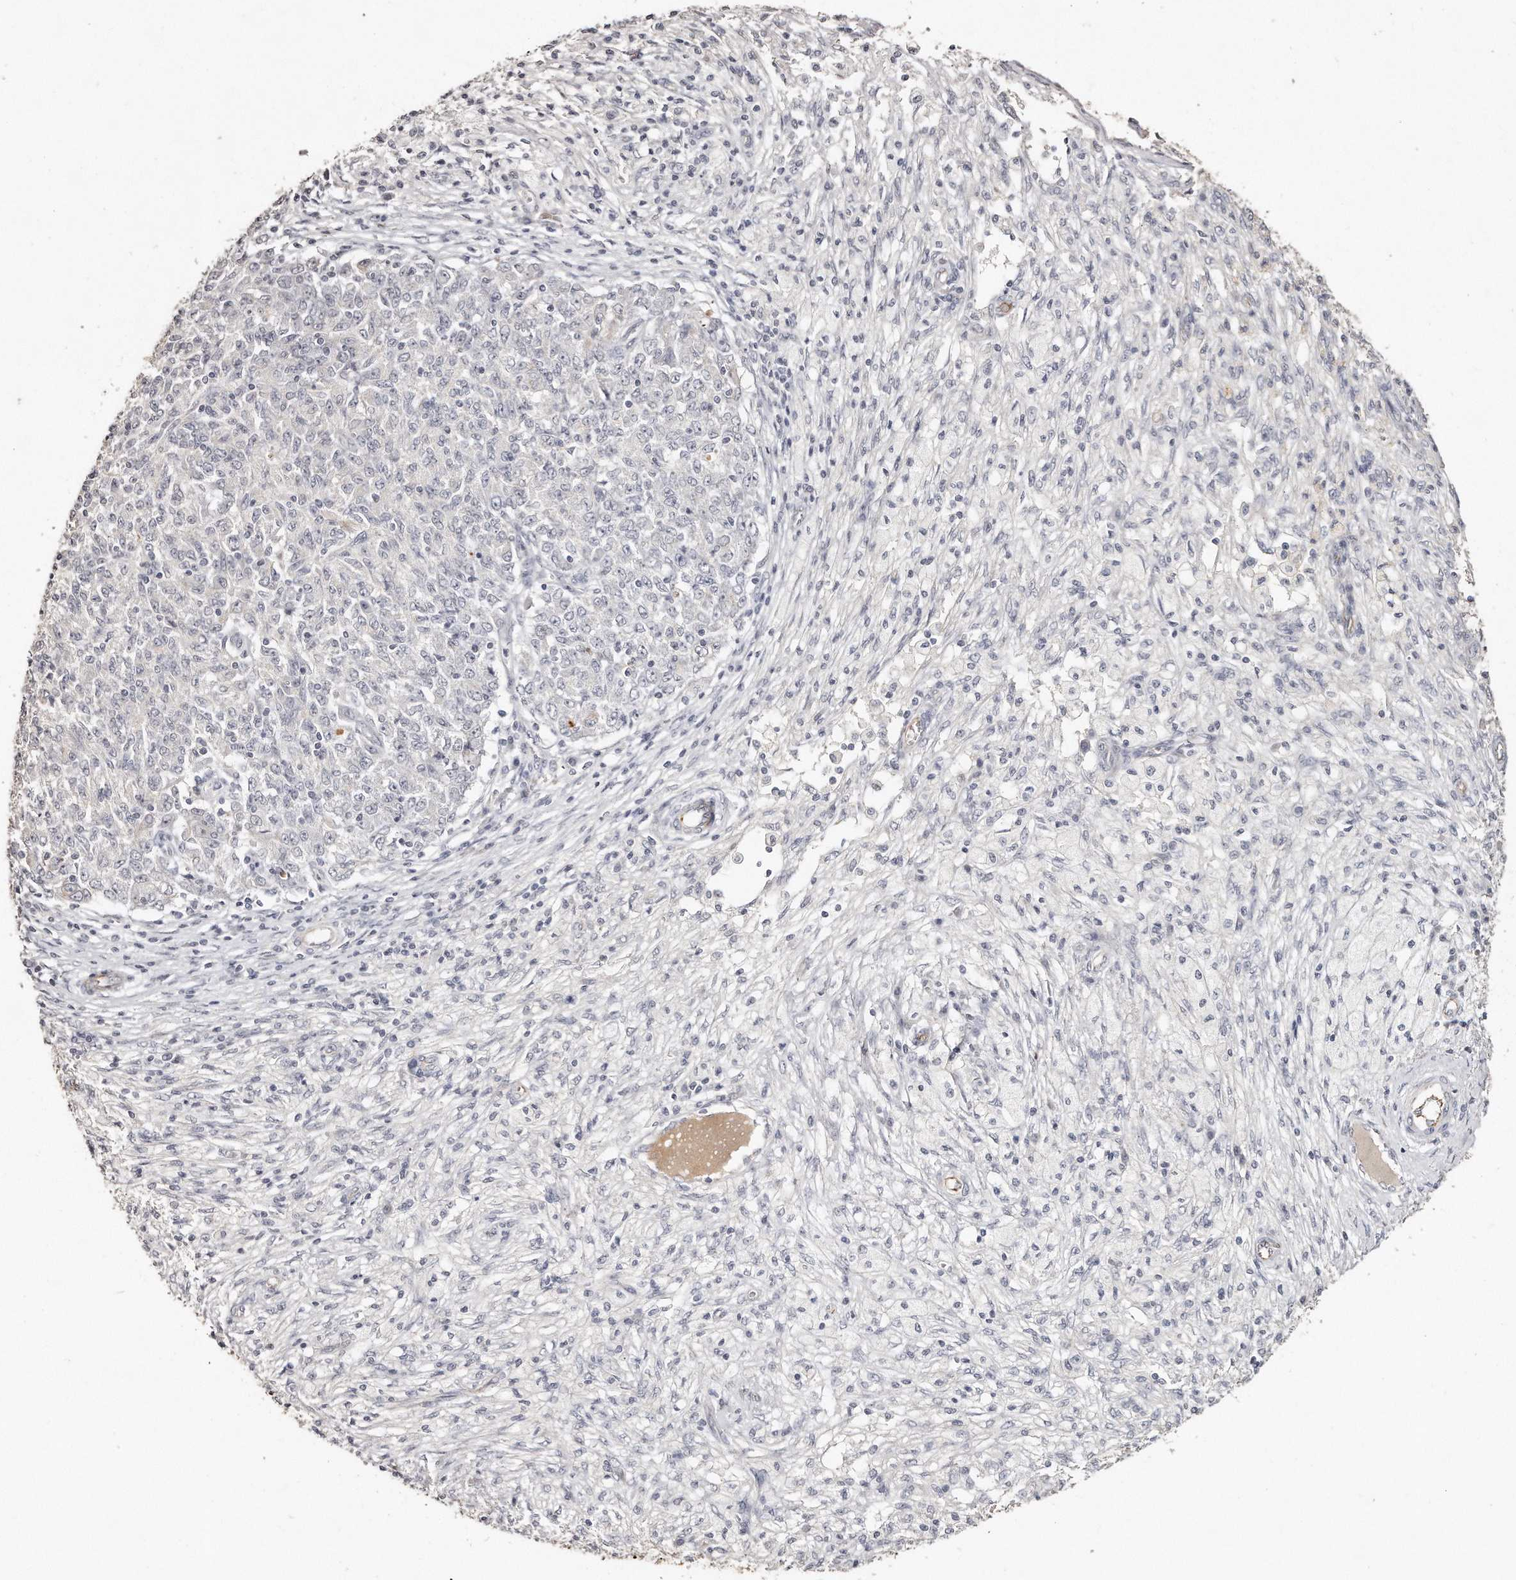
{"staining": {"intensity": "weak", "quantity": "<25%", "location": "cytoplasmic/membranous"}, "tissue": "ovarian cancer", "cell_type": "Tumor cells", "image_type": "cancer", "snomed": [{"axis": "morphology", "description": "Carcinoma, endometroid"}, {"axis": "topography", "description": "Ovary"}], "caption": "An image of human ovarian cancer (endometroid carcinoma) is negative for staining in tumor cells.", "gene": "ZYG11A", "patient": {"sex": "female", "age": 42}}